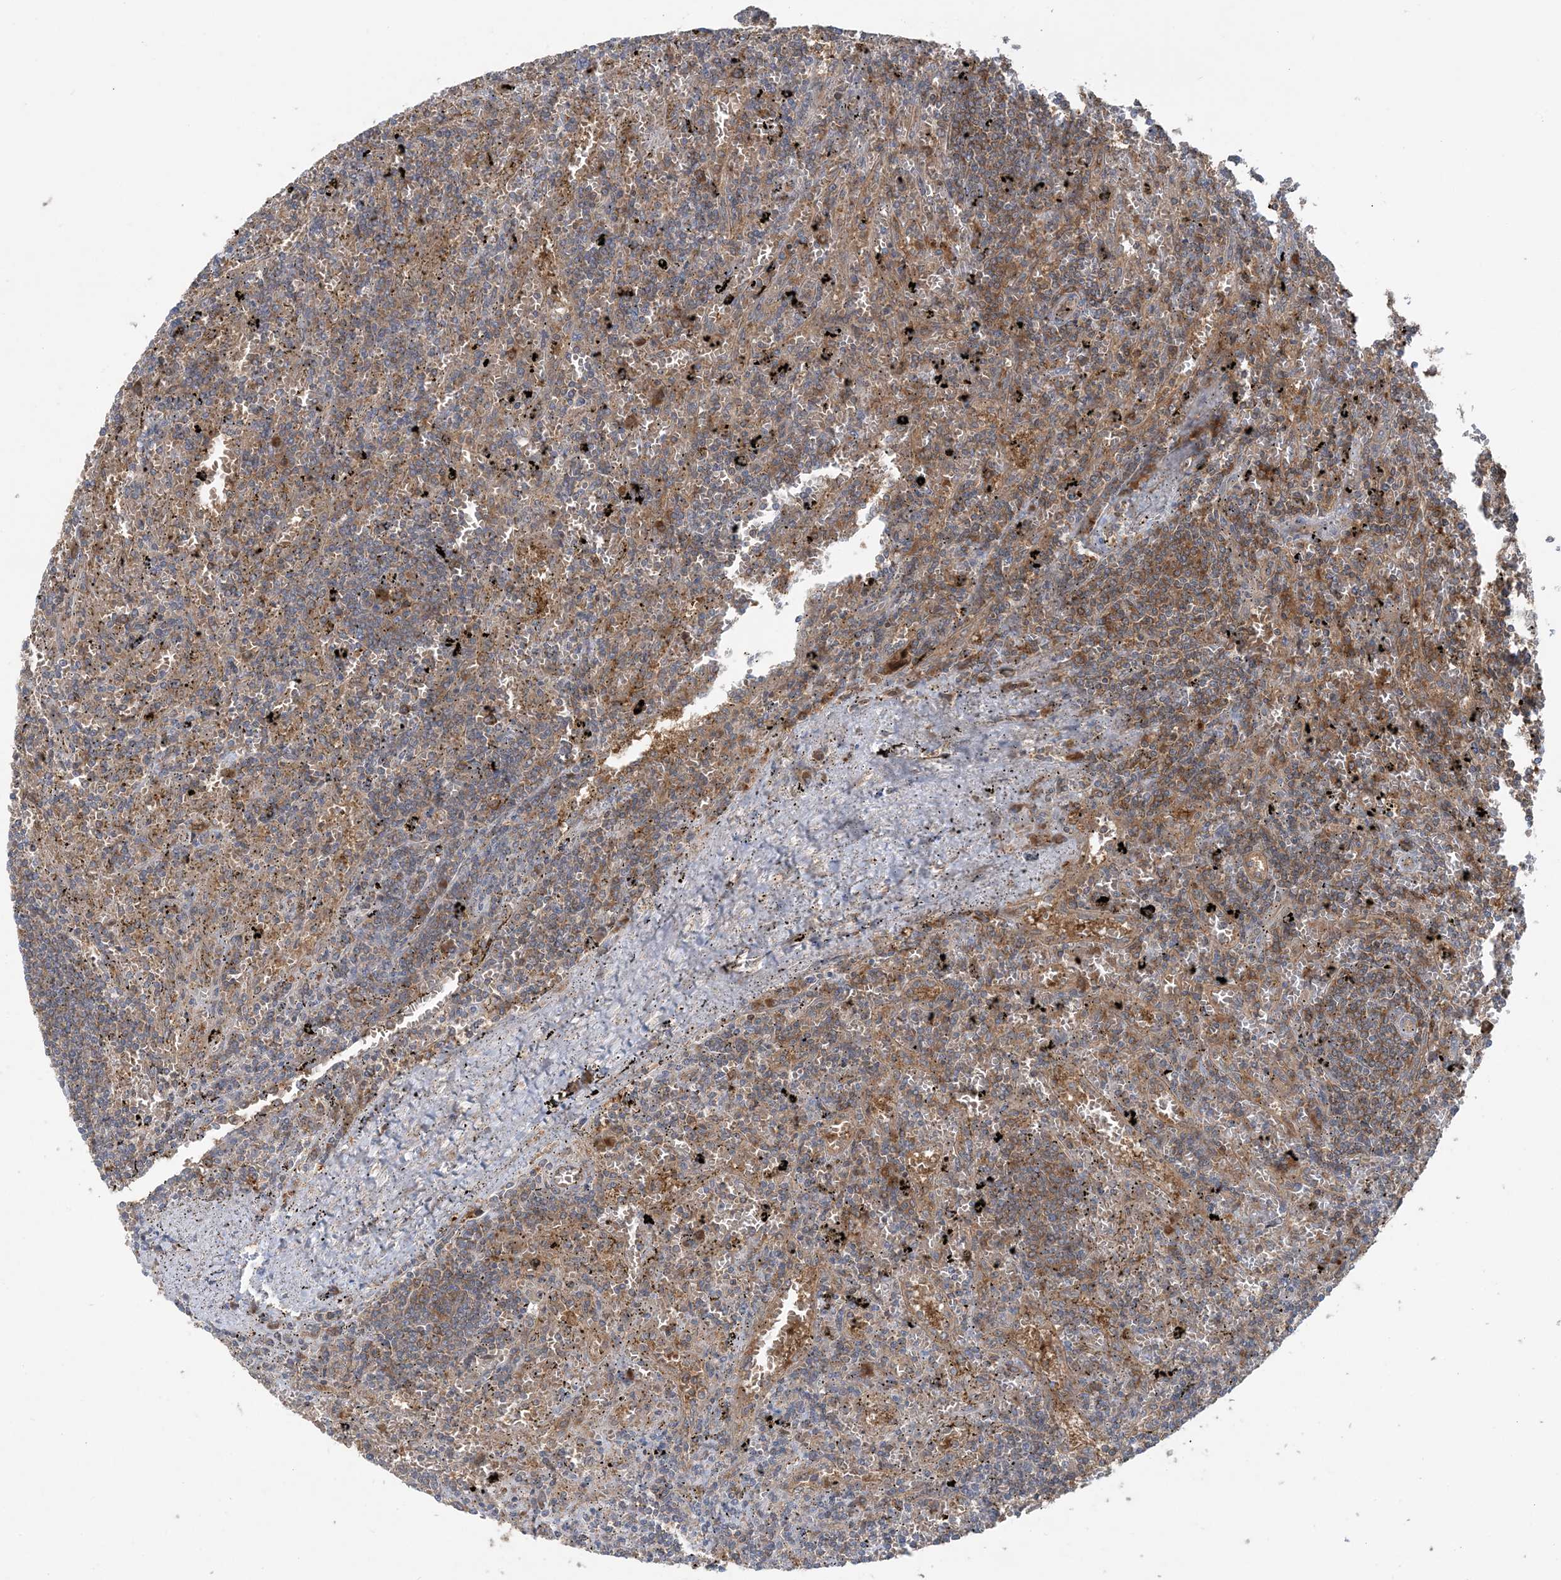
{"staining": {"intensity": "moderate", "quantity": "<25%", "location": "cytoplasmic/membranous"}, "tissue": "lymphoma", "cell_type": "Tumor cells", "image_type": "cancer", "snomed": [{"axis": "morphology", "description": "Malignant lymphoma, non-Hodgkin's type, Low grade"}, {"axis": "topography", "description": "Spleen"}], "caption": "Protein positivity by immunohistochemistry (IHC) displays moderate cytoplasmic/membranous staining in approximately <25% of tumor cells in lymphoma.", "gene": "OLA1", "patient": {"sex": "male", "age": 76}}